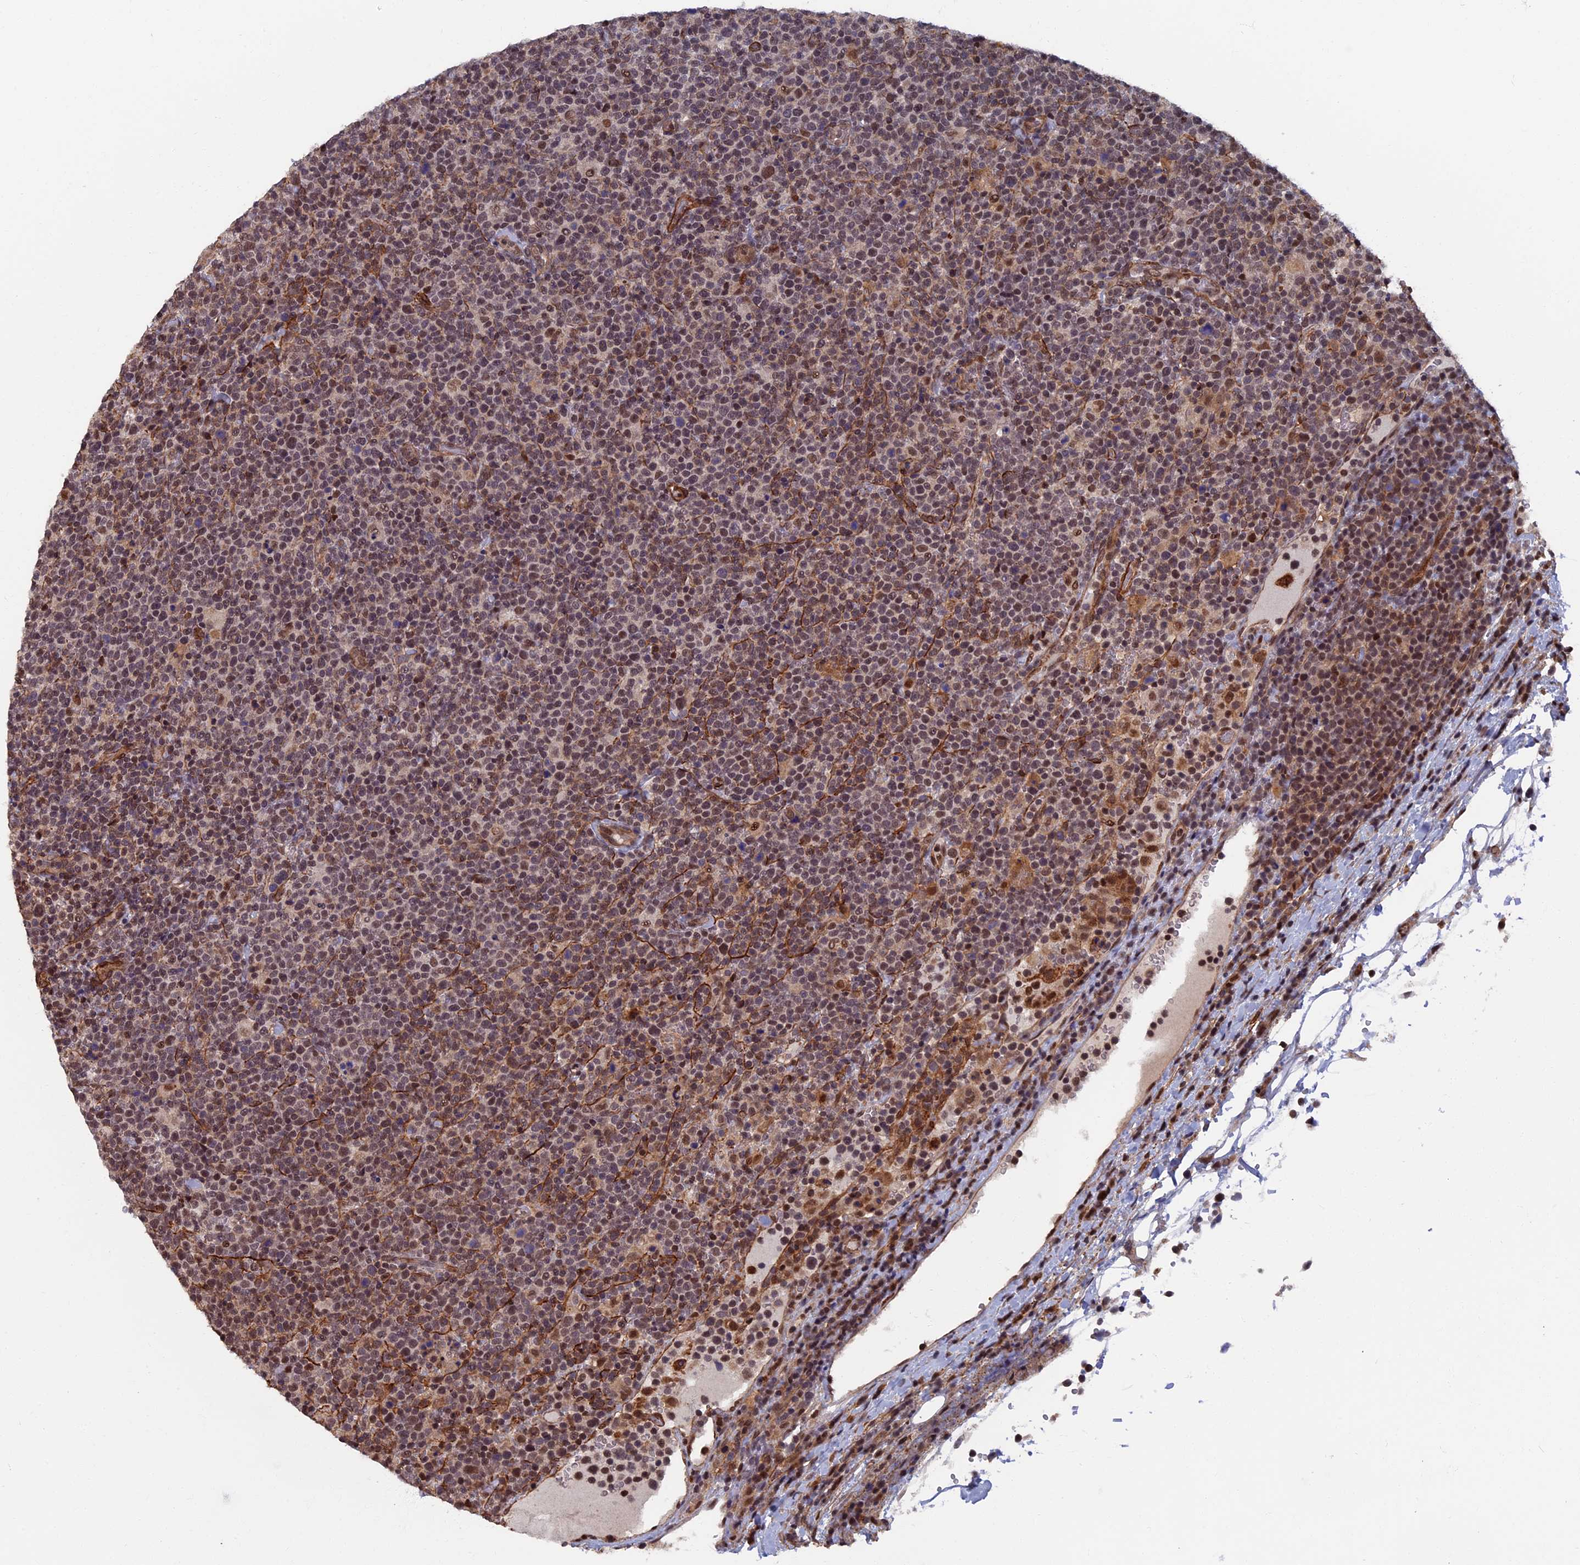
{"staining": {"intensity": "moderate", "quantity": "25%-75%", "location": "nuclear"}, "tissue": "lymphoma", "cell_type": "Tumor cells", "image_type": "cancer", "snomed": [{"axis": "morphology", "description": "Malignant lymphoma, non-Hodgkin's type, High grade"}, {"axis": "topography", "description": "Lymph node"}], "caption": "Lymphoma tissue demonstrates moderate nuclear expression in approximately 25%-75% of tumor cells The protein of interest is shown in brown color, while the nuclei are stained blue.", "gene": "CTDP1", "patient": {"sex": "male", "age": 61}}